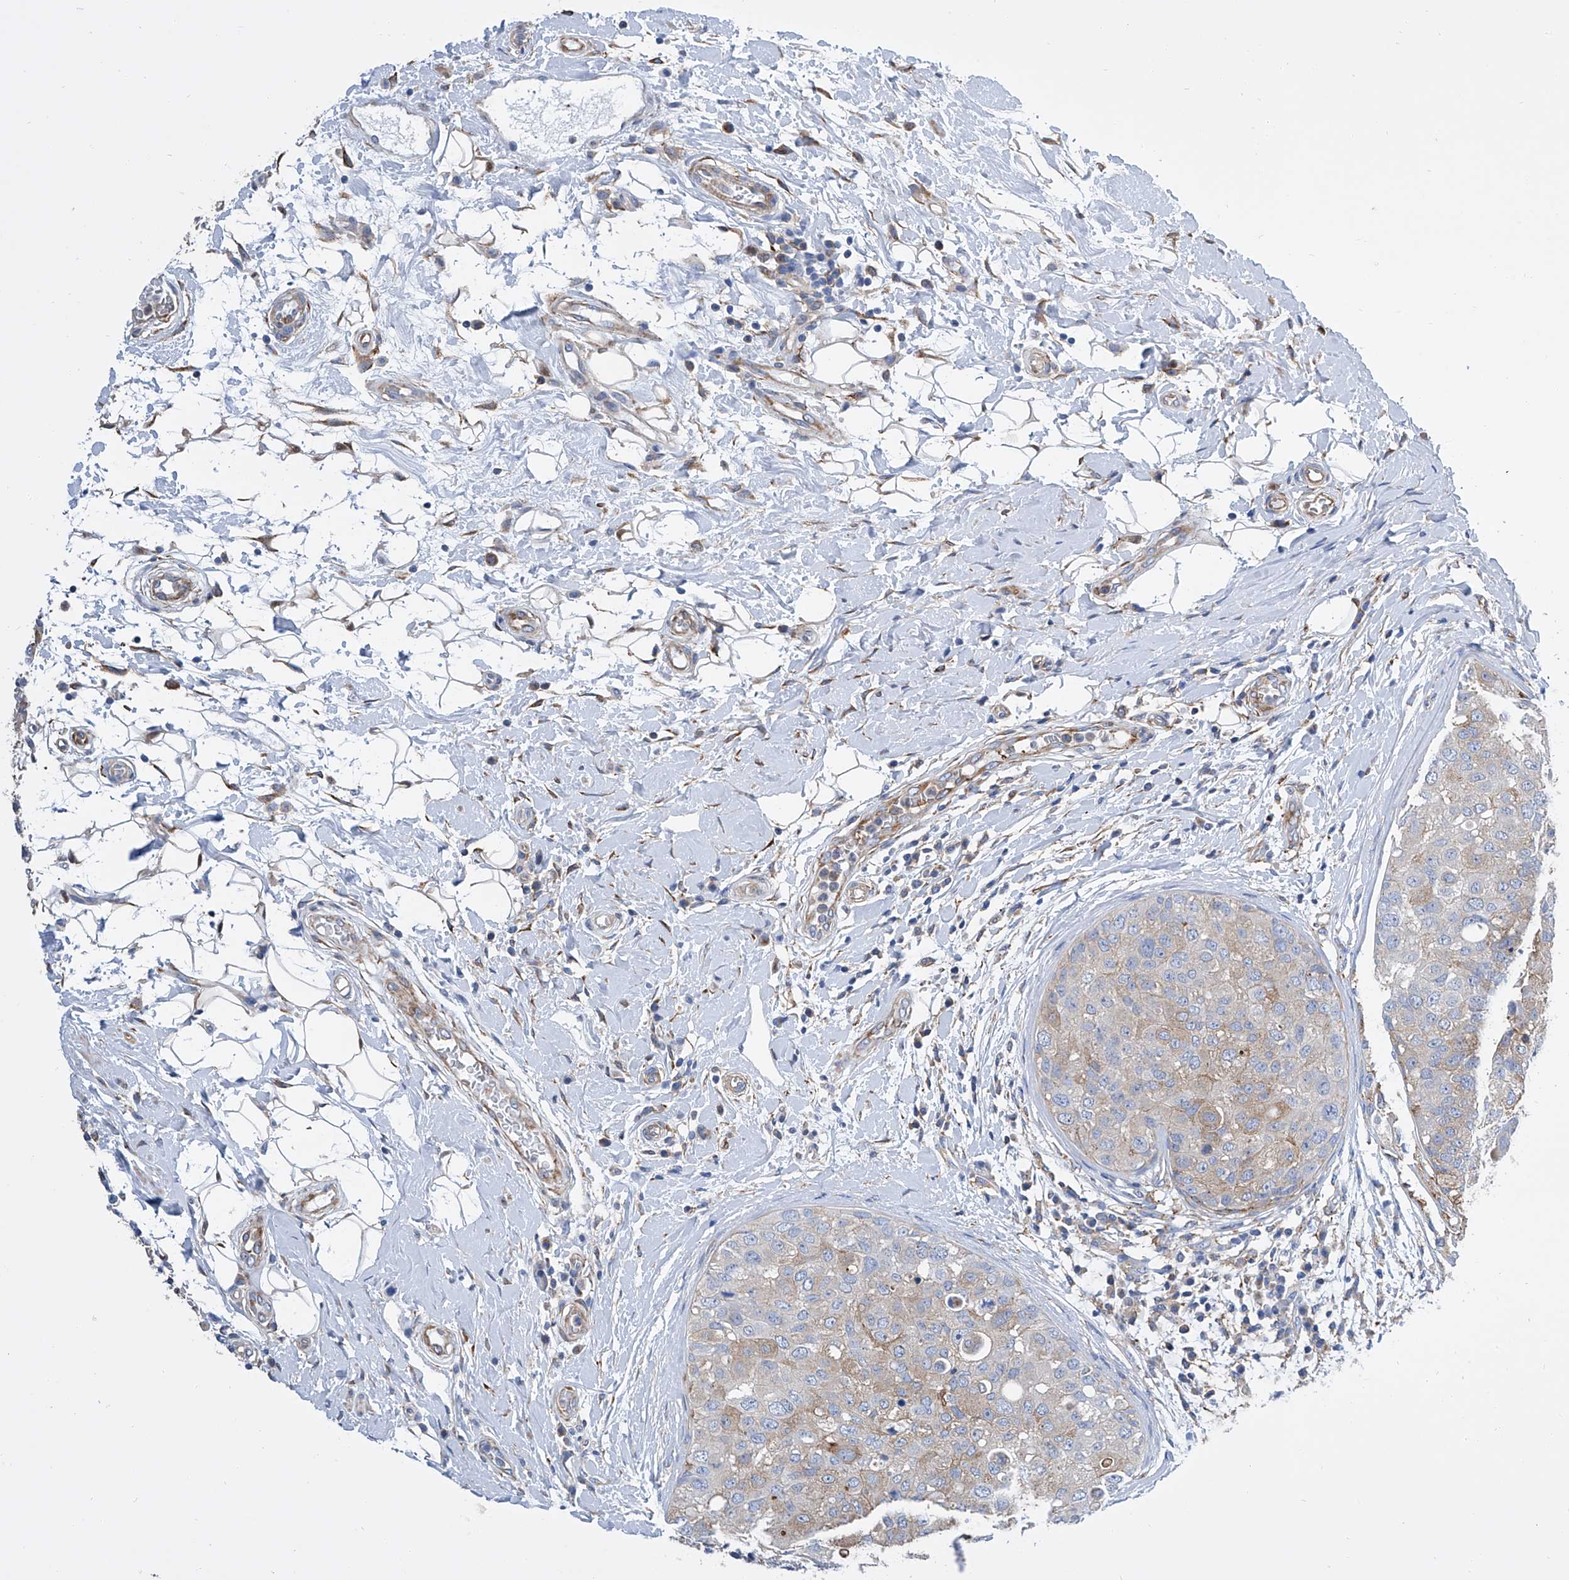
{"staining": {"intensity": "weak", "quantity": "<25%", "location": "cytoplasmic/membranous"}, "tissue": "breast cancer", "cell_type": "Tumor cells", "image_type": "cancer", "snomed": [{"axis": "morphology", "description": "Duct carcinoma"}, {"axis": "topography", "description": "Breast"}], "caption": "DAB immunohistochemical staining of infiltrating ductal carcinoma (breast) shows no significant expression in tumor cells.", "gene": "GPT", "patient": {"sex": "female", "age": 27}}